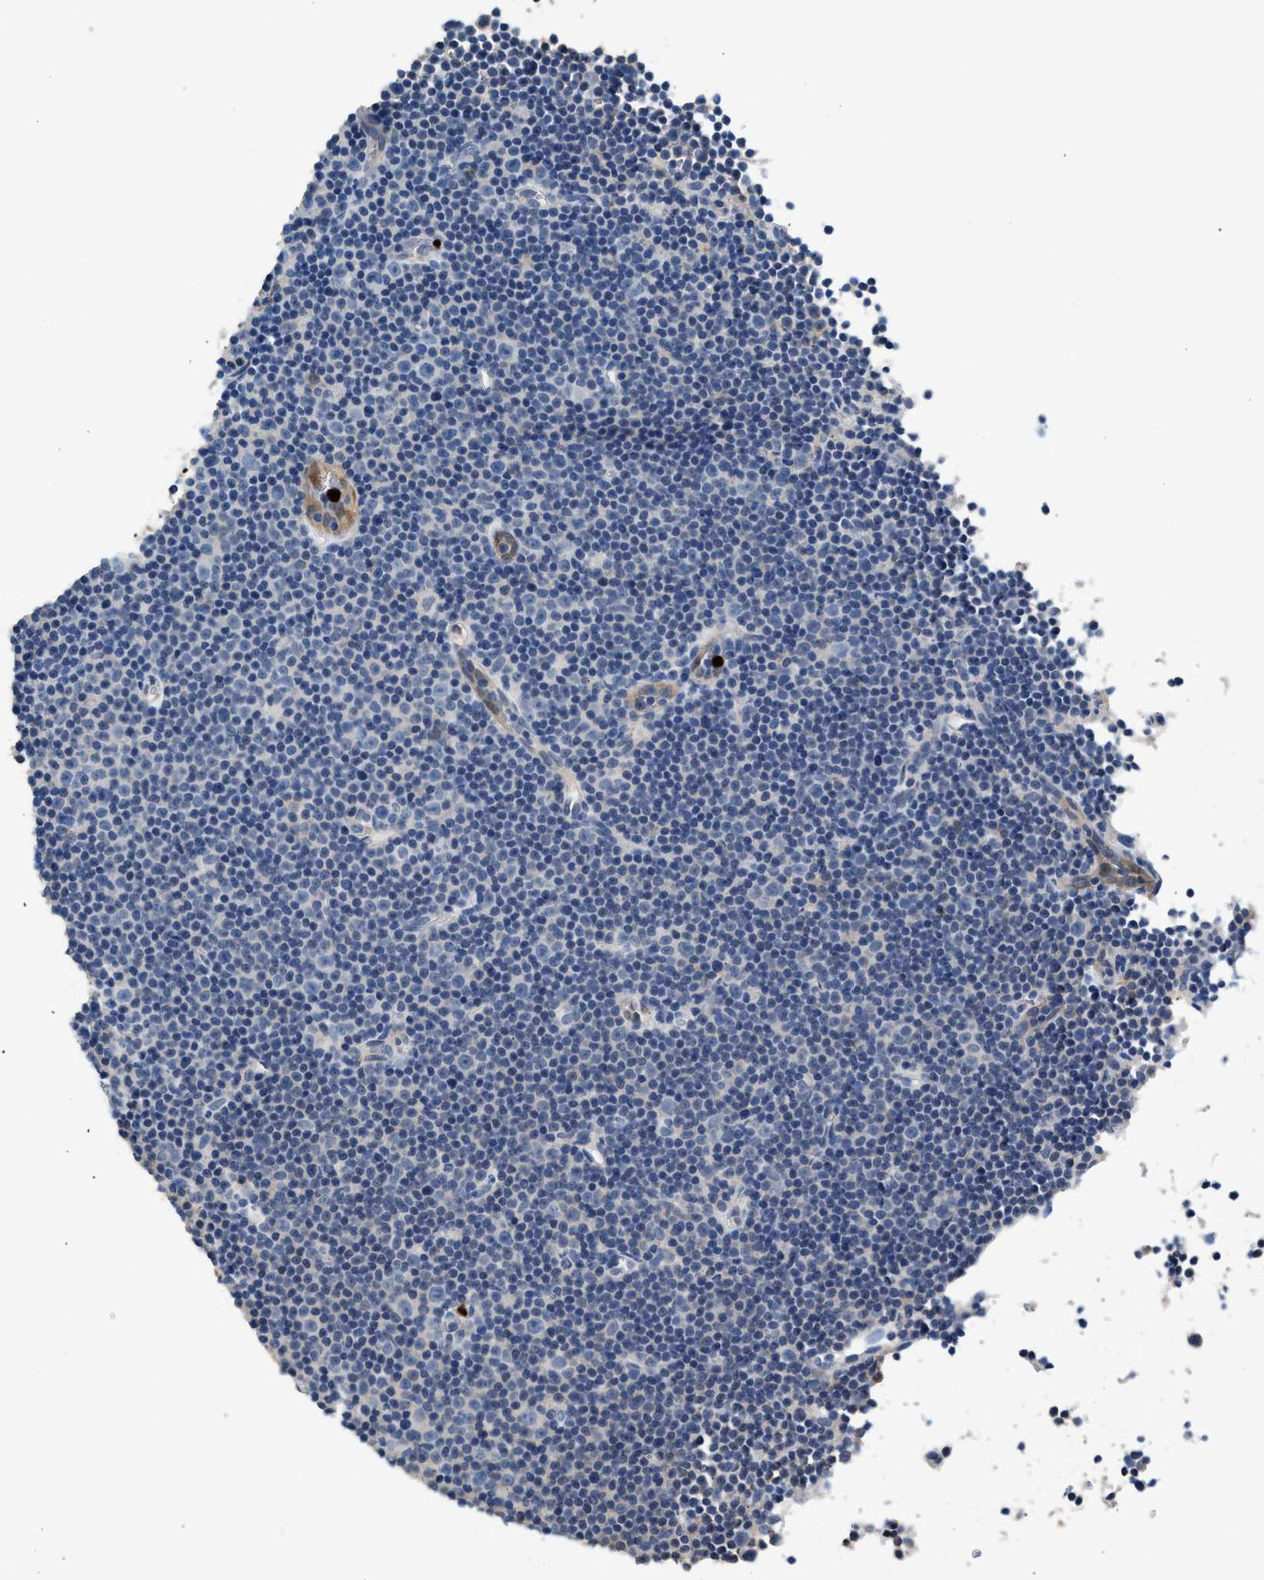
{"staining": {"intensity": "negative", "quantity": "none", "location": "none"}, "tissue": "lymphoma", "cell_type": "Tumor cells", "image_type": "cancer", "snomed": [{"axis": "morphology", "description": "Malignant lymphoma, non-Hodgkin's type, Low grade"}, {"axis": "topography", "description": "Lymph node"}], "caption": "Lymphoma was stained to show a protein in brown. There is no significant positivity in tumor cells. The staining was performed using DAB to visualize the protein expression in brown, while the nuclei were stained in blue with hematoxylin (Magnification: 20x).", "gene": "ANXA3", "patient": {"sex": "female", "age": 67}}